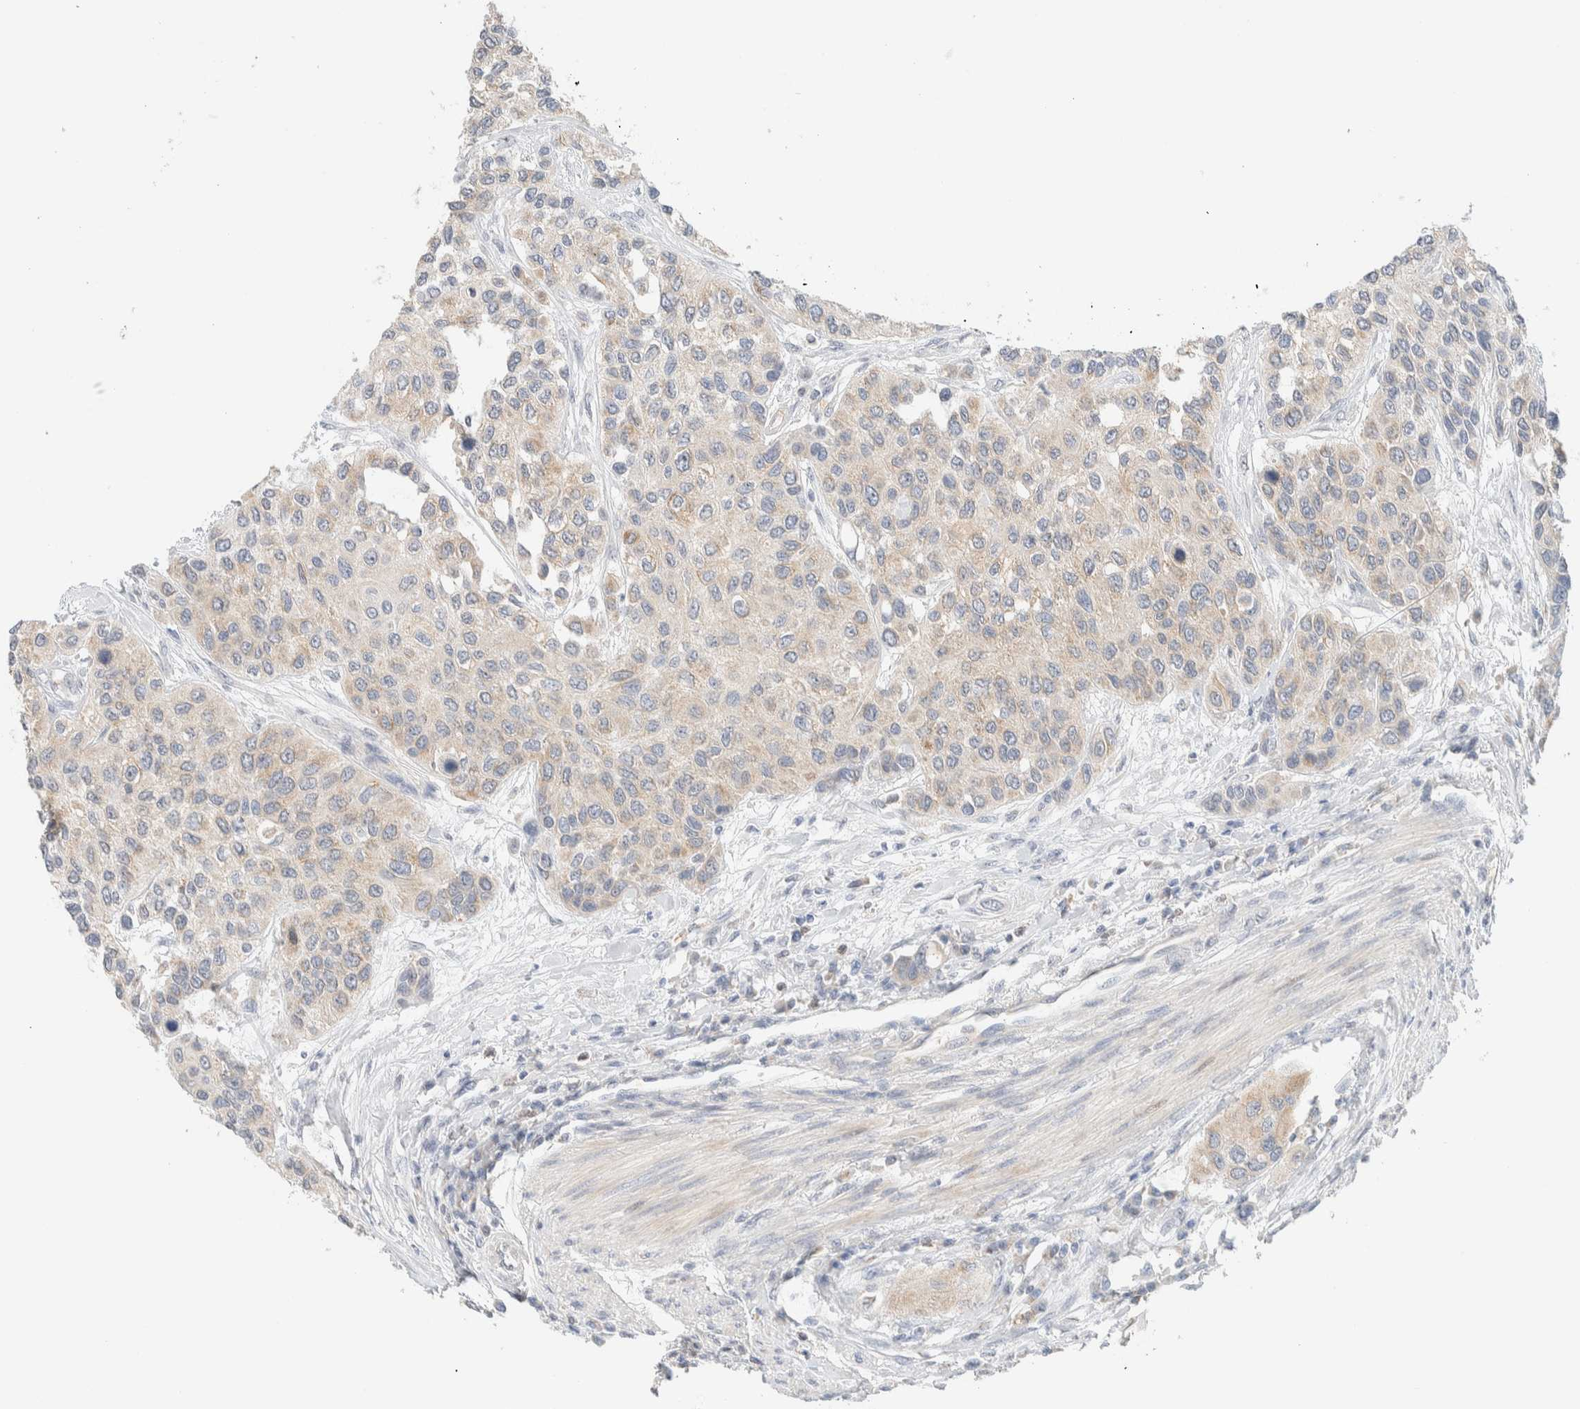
{"staining": {"intensity": "moderate", "quantity": "<25%", "location": "cytoplasmic/membranous"}, "tissue": "urothelial cancer", "cell_type": "Tumor cells", "image_type": "cancer", "snomed": [{"axis": "morphology", "description": "Urothelial carcinoma, High grade"}, {"axis": "topography", "description": "Urinary bladder"}], "caption": "Urothelial cancer stained with a protein marker demonstrates moderate staining in tumor cells.", "gene": "HDHD3", "patient": {"sex": "female", "age": 56}}